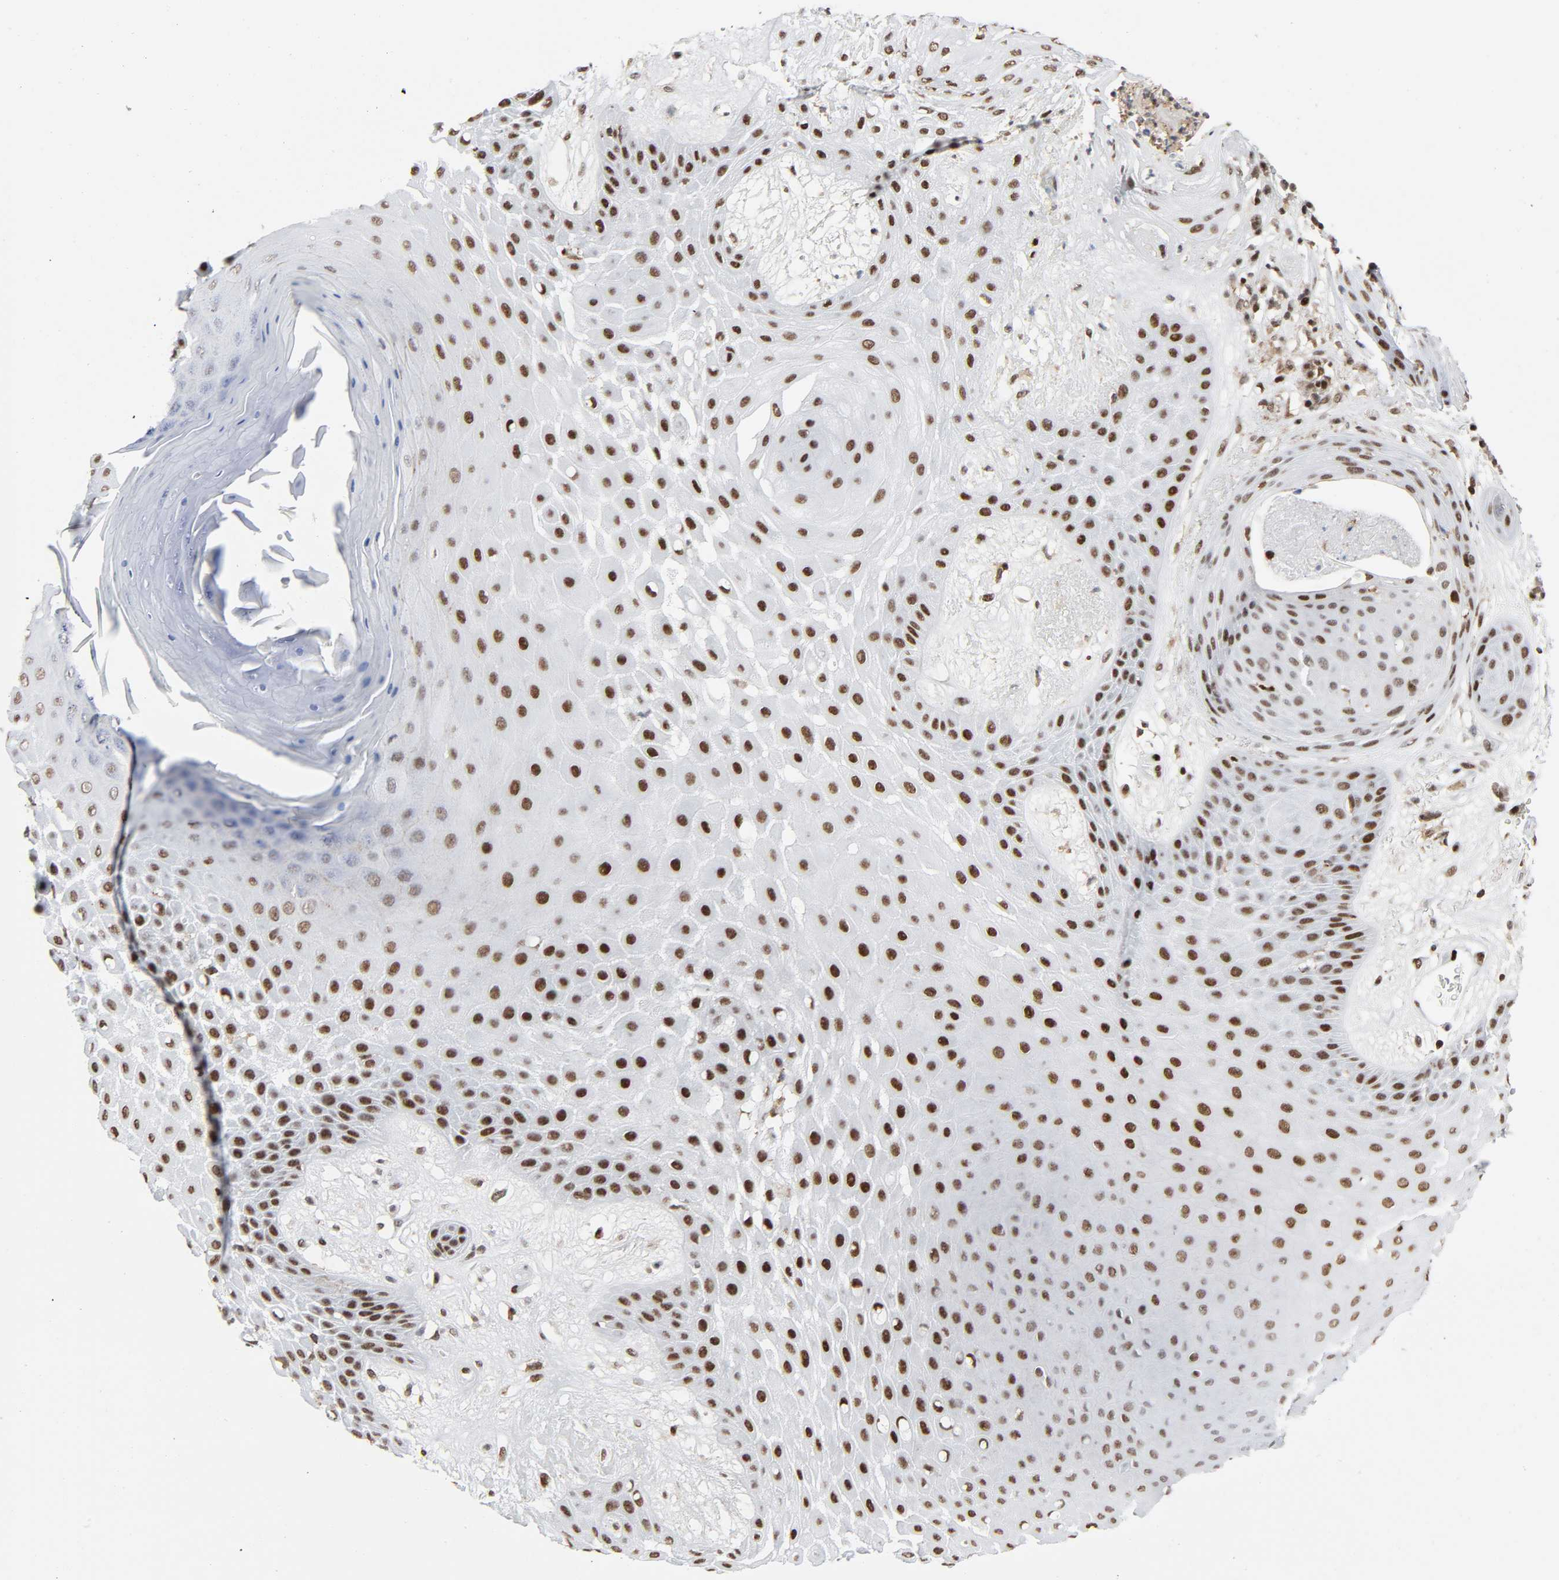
{"staining": {"intensity": "moderate", "quantity": ">75%", "location": "nuclear"}, "tissue": "skin cancer", "cell_type": "Tumor cells", "image_type": "cancer", "snomed": [{"axis": "morphology", "description": "Squamous cell carcinoma, NOS"}, {"axis": "topography", "description": "Skin"}], "caption": "This micrograph displays skin squamous cell carcinoma stained with immunohistochemistry to label a protein in brown. The nuclear of tumor cells show moderate positivity for the protein. Nuclei are counter-stained blue.", "gene": "WAS", "patient": {"sex": "male", "age": 65}}